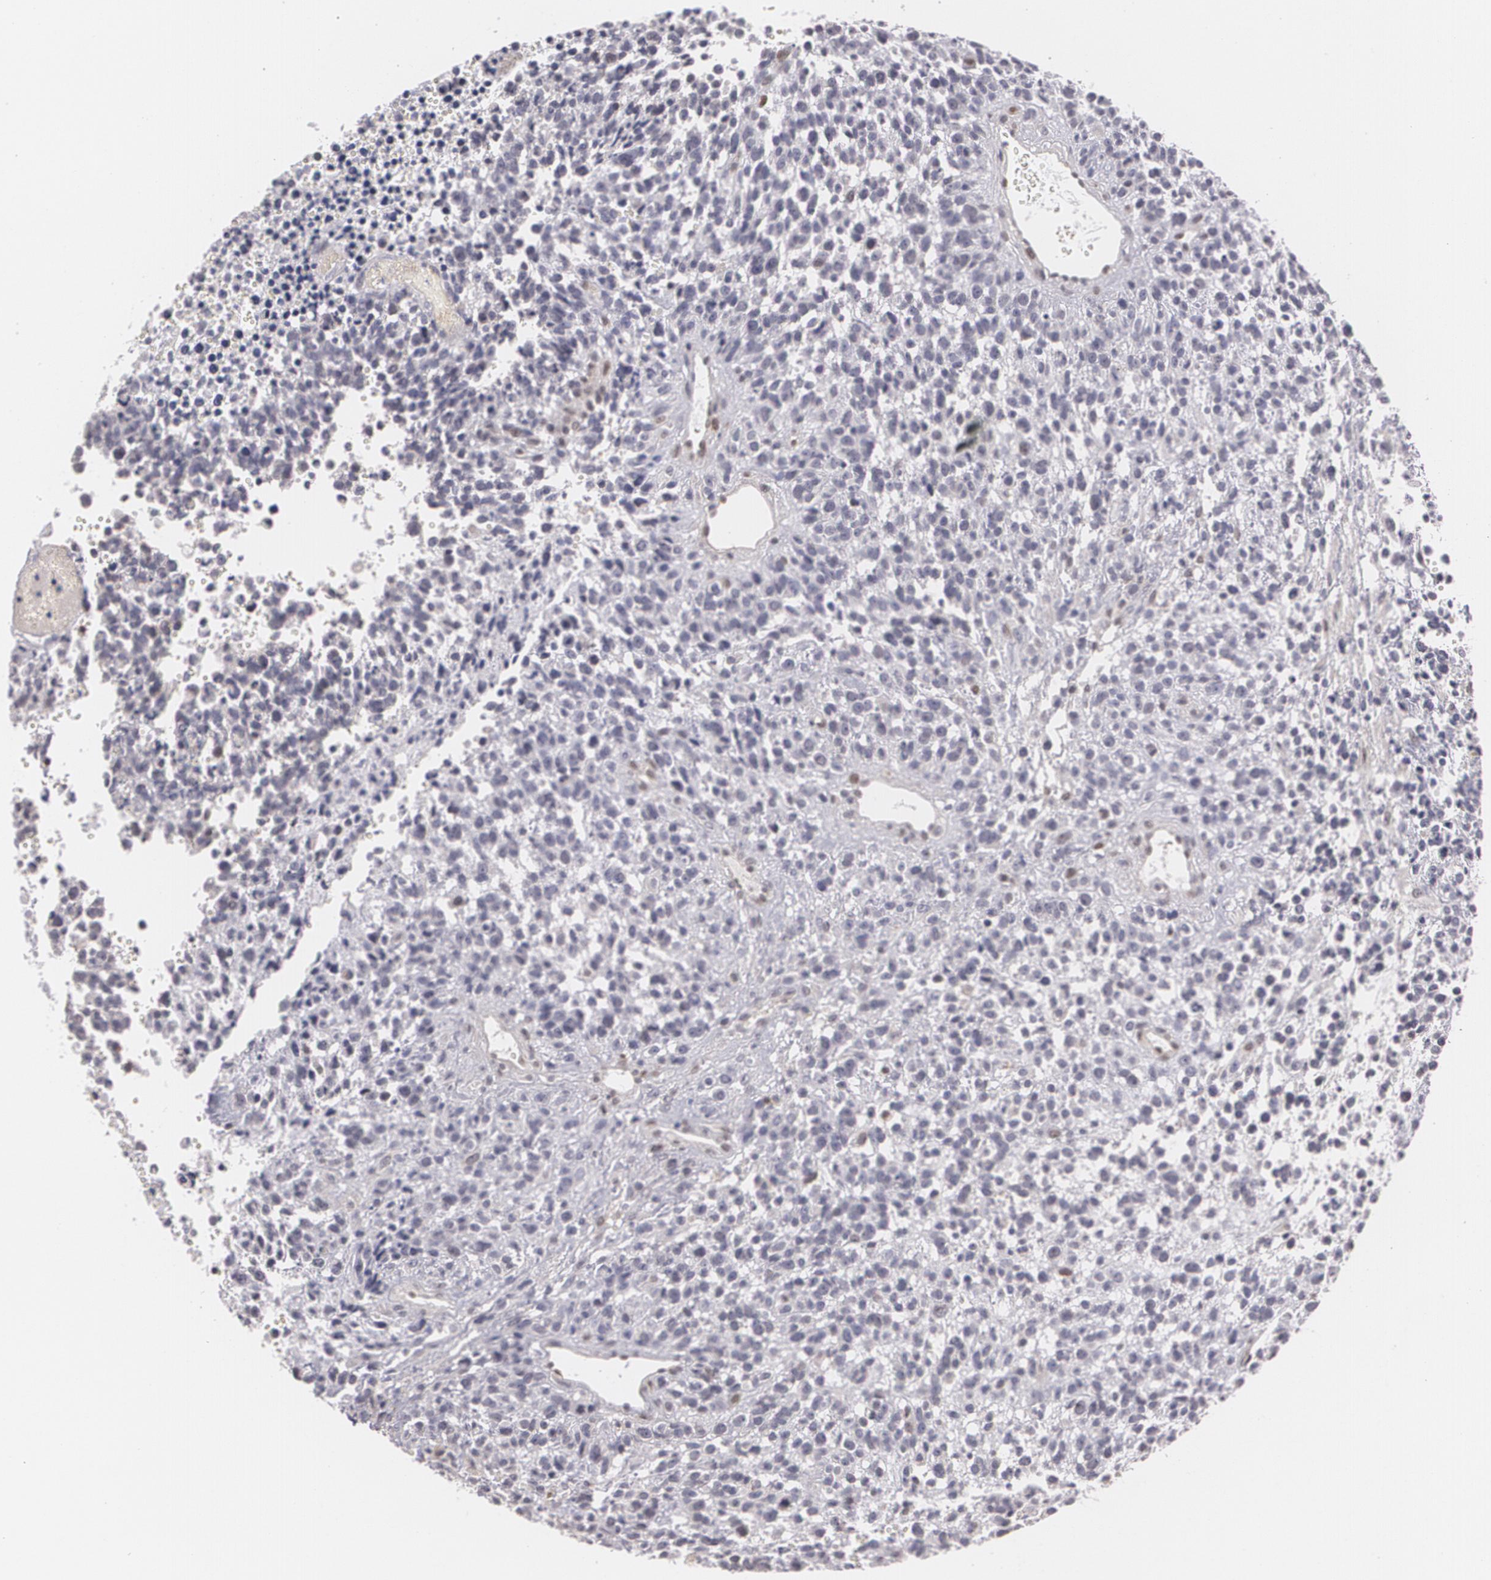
{"staining": {"intensity": "negative", "quantity": "none", "location": "none"}, "tissue": "glioma", "cell_type": "Tumor cells", "image_type": "cancer", "snomed": [{"axis": "morphology", "description": "Glioma, malignant, High grade"}, {"axis": "topography", "description": "Brain"}], "caption": "Tumor cells are negative for brown protein staining in malignant glioma (high-grade).", "gene": "ZBTB16", "patient": {"sex": "male", "age": 66}}